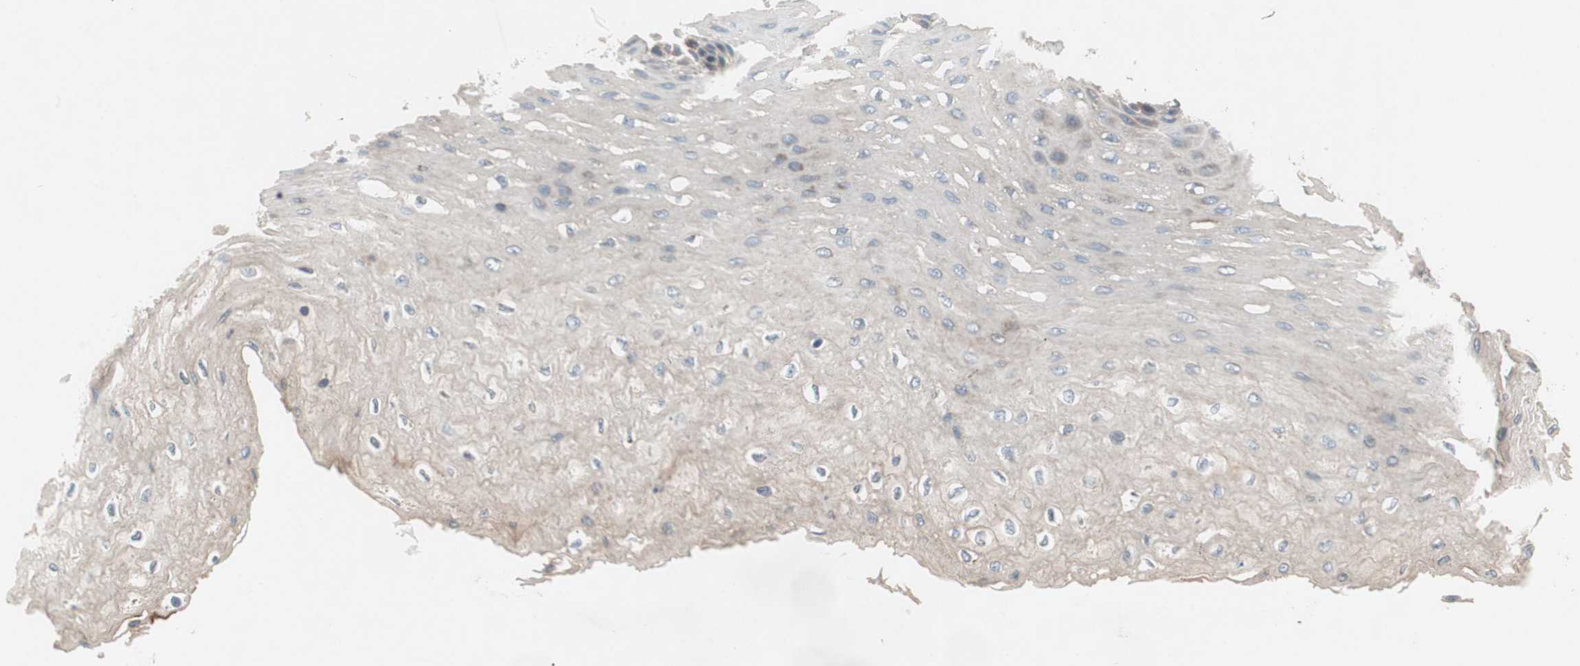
{"staining": {"intensity": "weak", "quantity": "25%-75%", "location": "cytoplasmic/membranous"}, "tissue": "esophagus", "cell_type": "Squamous epithelial cells", "image_type": "normal", "snomed": [{"axis": "morphology", "description": "Normal tissue, NOS"}, {"axis": "topography", "description": "Esophagus"}], "caption": "Immunohistochemistry image of normal esophagus: human esophagus stained using immunohistochemistry exhibits low levels of weak protein expression localized specifically in the cytoplasmic/membranous of squamous epithelial cells, appearing as a cytoplasmic/membranous brown color.", "gene": "FGFR4", "patient": {"sex": "female", "age": 72}}